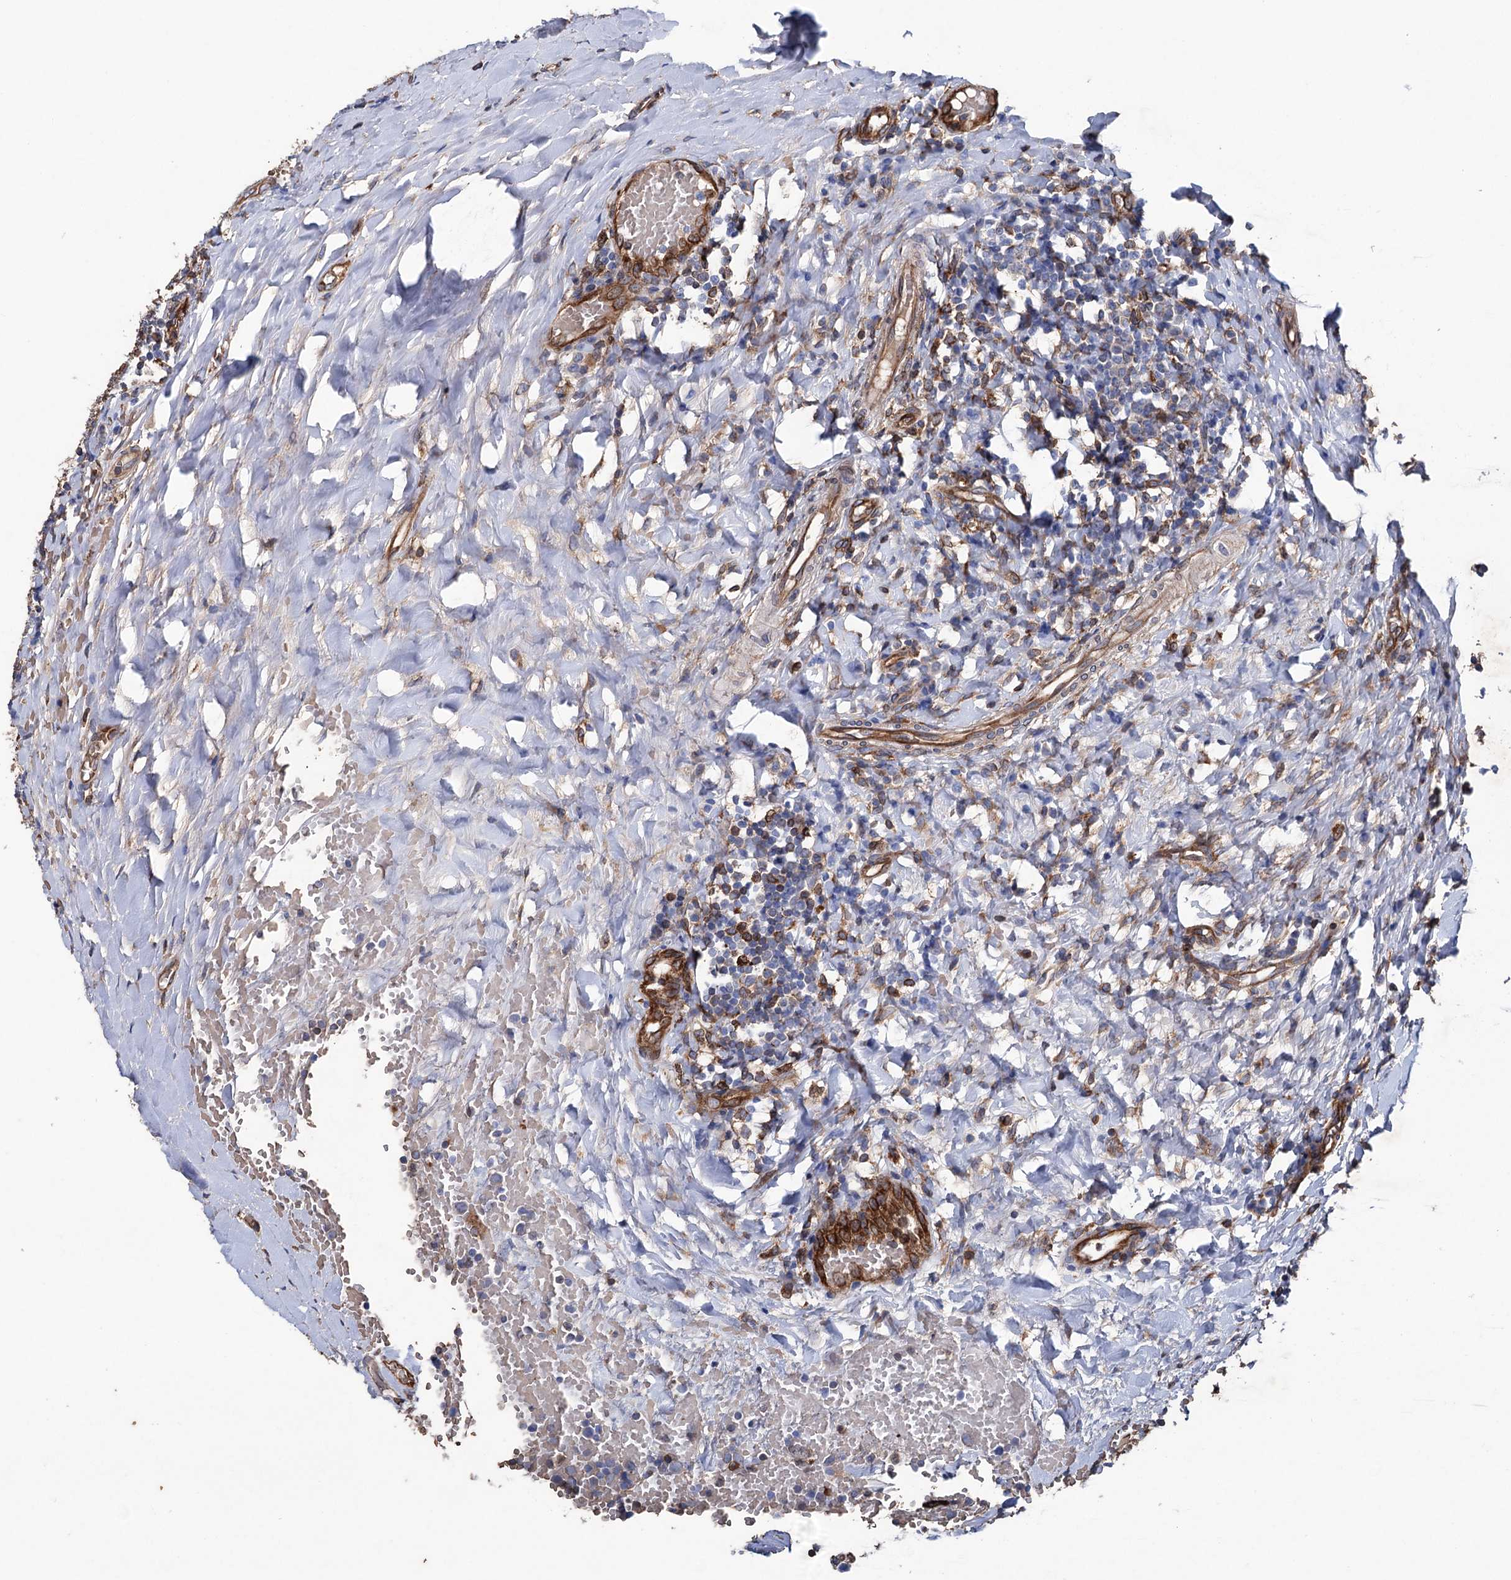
{"staining": {"intensity": "moderate", "quantity": "<25%", "location": "cytoplasmic/membranous"}, "tissue": "tonsil", "cell_type": "Germinal center cells", "image_type": "normal", "snomed": [{"axis": "morphology", "description": "Normal tissue, NOS"}, {"axis": "topography", "description": "Tonsil"}], "caption": "IHC staining of benign tonsil, which exhibits low levels of moderate cytoplasmic/membranous positivity in about <25% of germinal center cells indicating moderate cytoplasmic/membranous protein staining. The staining was performed using DAB (brown) for protein detection and nuclei were counterstained in hematoxylin (blue).", "gene": "STING1", "patient": {"sex": "female", "age": 19}}